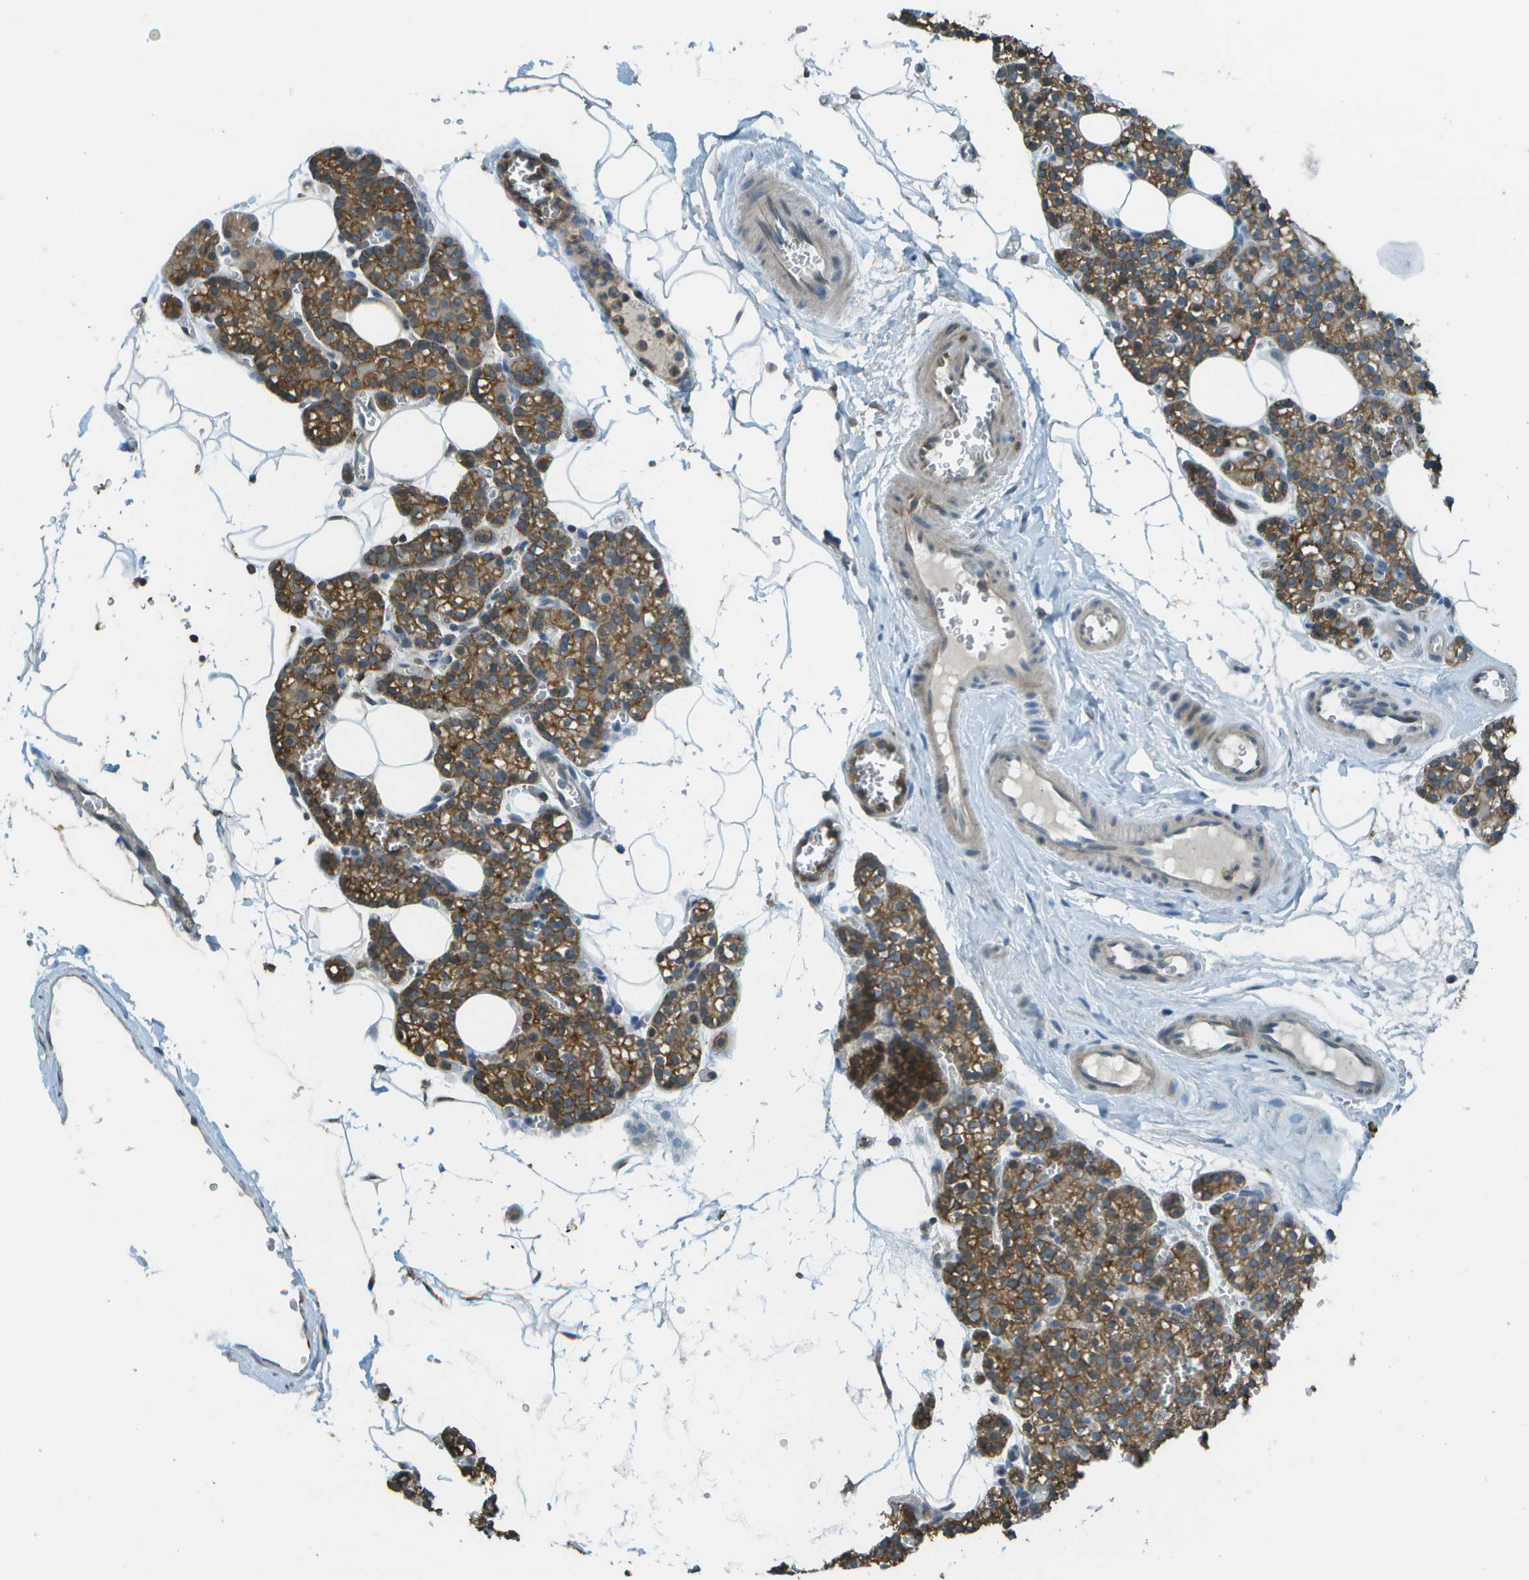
{"staining": {"intensity": "moderate", "quantity": ">75%", "location": "cytoplasmic/membranous"}, "tissue": "parathyroid gland", "cell_type": "Glandular cells", "image_type": "normal", "snomed": [{"axis": "morphology", "description": "Normal tissue, NOS"}, {"axis": "morphology", "description": "Adenoma, NOS"}, {"axis": "topography", "description": "Parathyroid gland"}], "caption": "Human parathyroid gland stained for a protein (brown) demonstrates moderate cytoplasmic/membranous positive positivity in about >75% of glandular cells.", "gene": "LRRC66", "patient": {"sex": "female", "age": 58}}